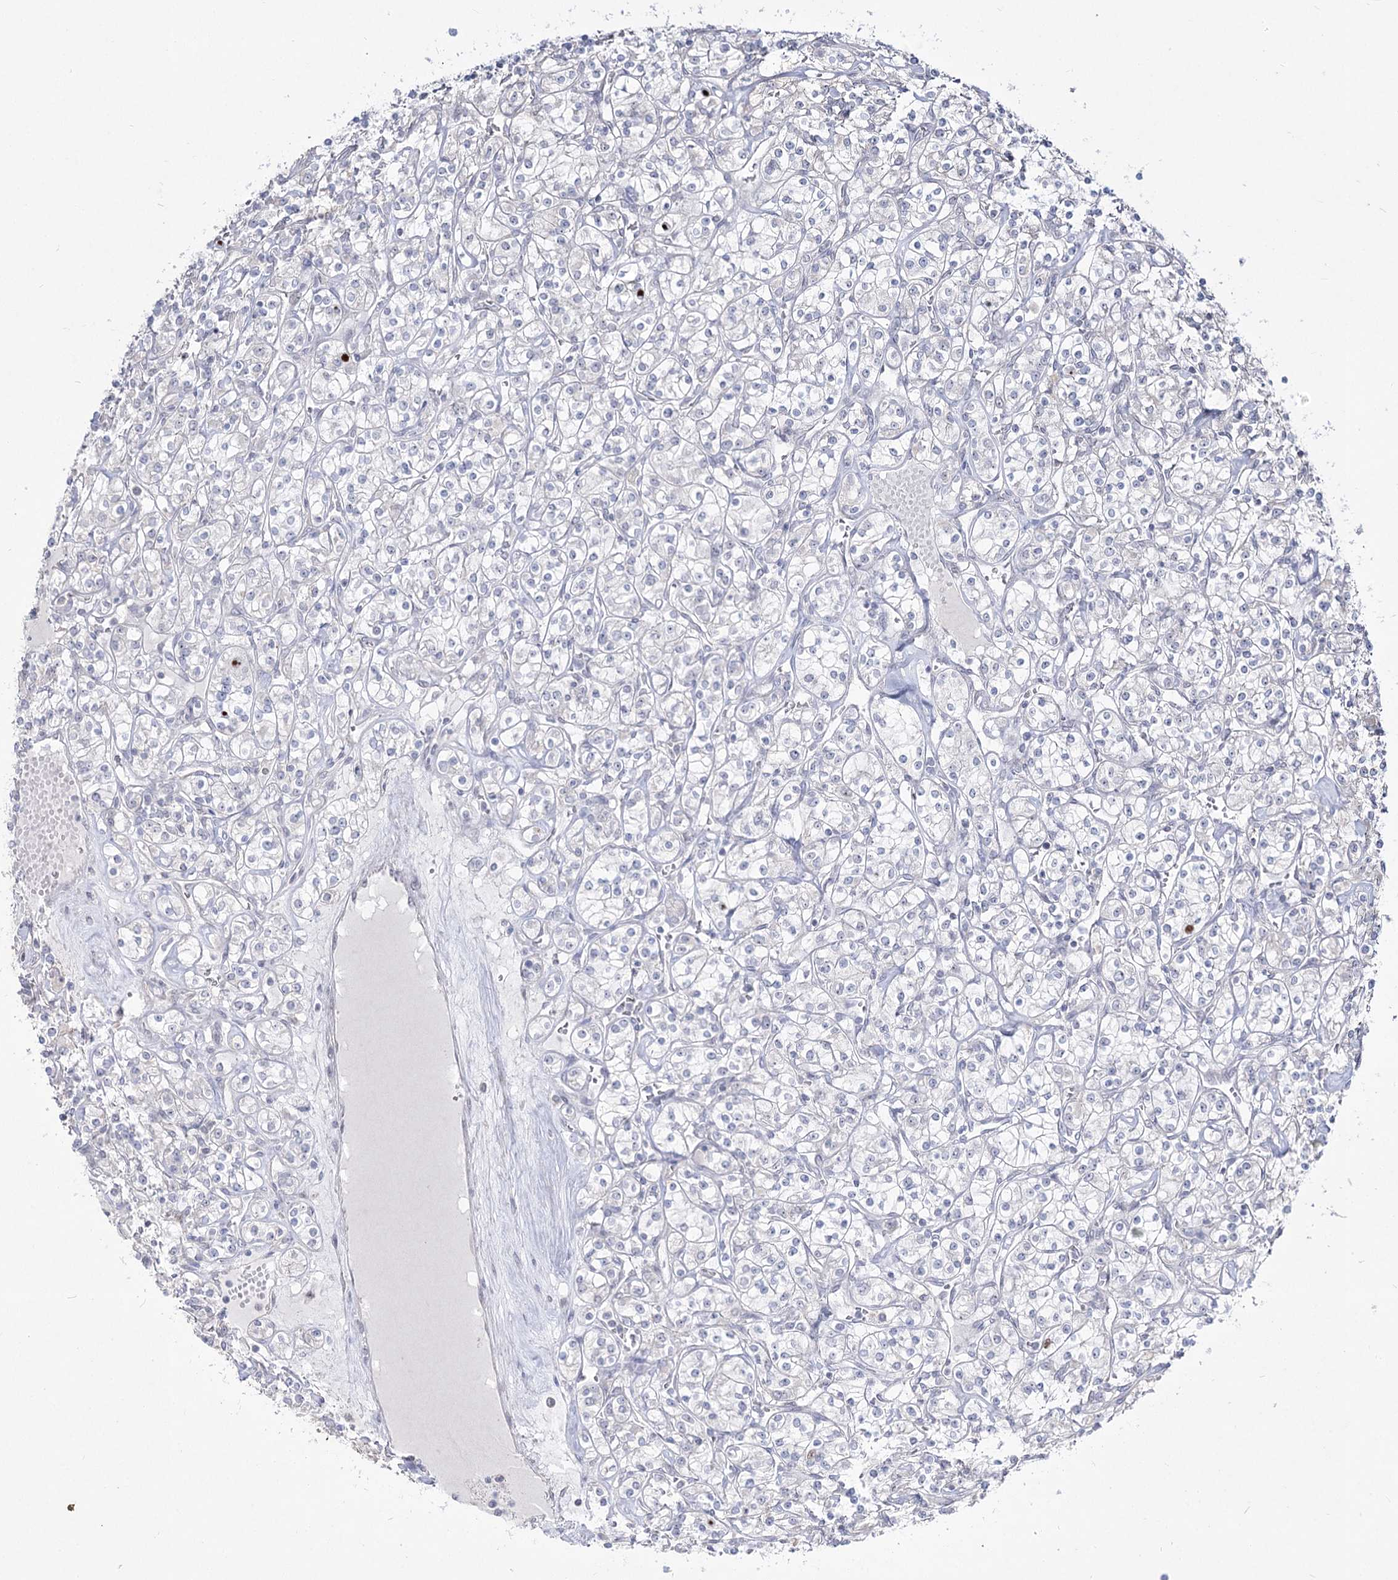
{"staining": {"intensity": "negative", "quantity": "none", "location": "none"}, "tissue": "renal cancer", "cell_type": "Tumor cells", "image_type": "cancer", "snomed": [{"axis": "morphology", "description": "Adenocarcinoma, NOS"}, {"axis": "topography", "description": "Kidney"}], "caption": "Immunohistochemistry of human adenocarcinoma (renal) exhibits no staining in tumor cells. (Brightfield microscopy of DAB immunohistochemistry (IHC) at high magnification).", "gene": "DDX50", "patient": {"sex": "male", "age": 77}}